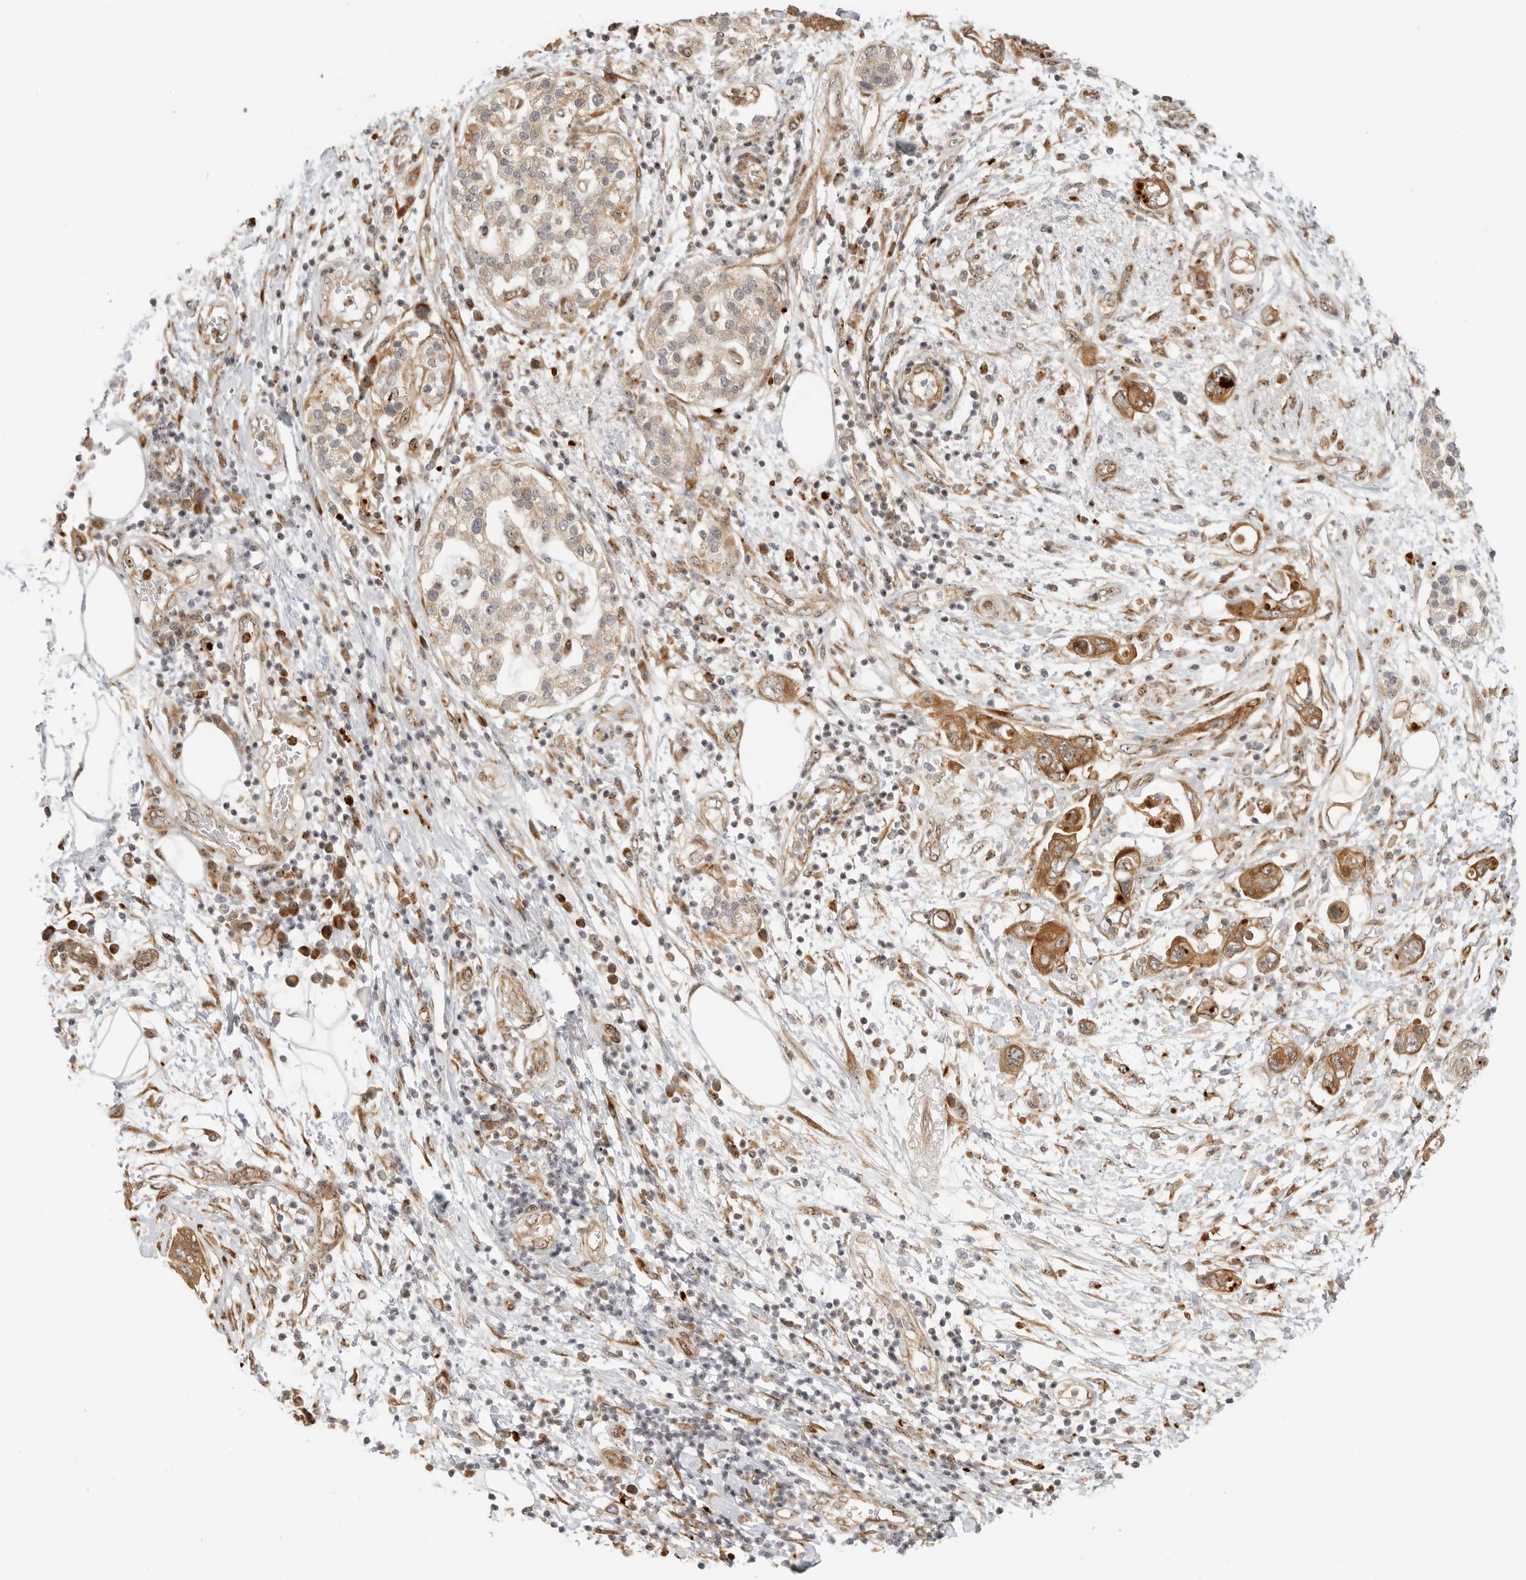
{"staining": {"intensity": "moderate", "quantity": ">75%", "location": "cytoplasmic/membranous"}, "tissue": "pancreatic cancer", "cell_type": "Tumor cells", "image_type": "cancer", "snomed": [{"axis": "morphology", "description": "Adenocarcinoma, NOS"}, {"axis": "topography", "description": "Pancreas"}], "caption": "Pancreatic cancer tissue demonstrates moderate cytoplasmic/membranous staining in about >75% of tumor cells, visualized by immunohistochemistry.", "gene": "DSCC1", "patient": {"sex": "female", "age": 73}}